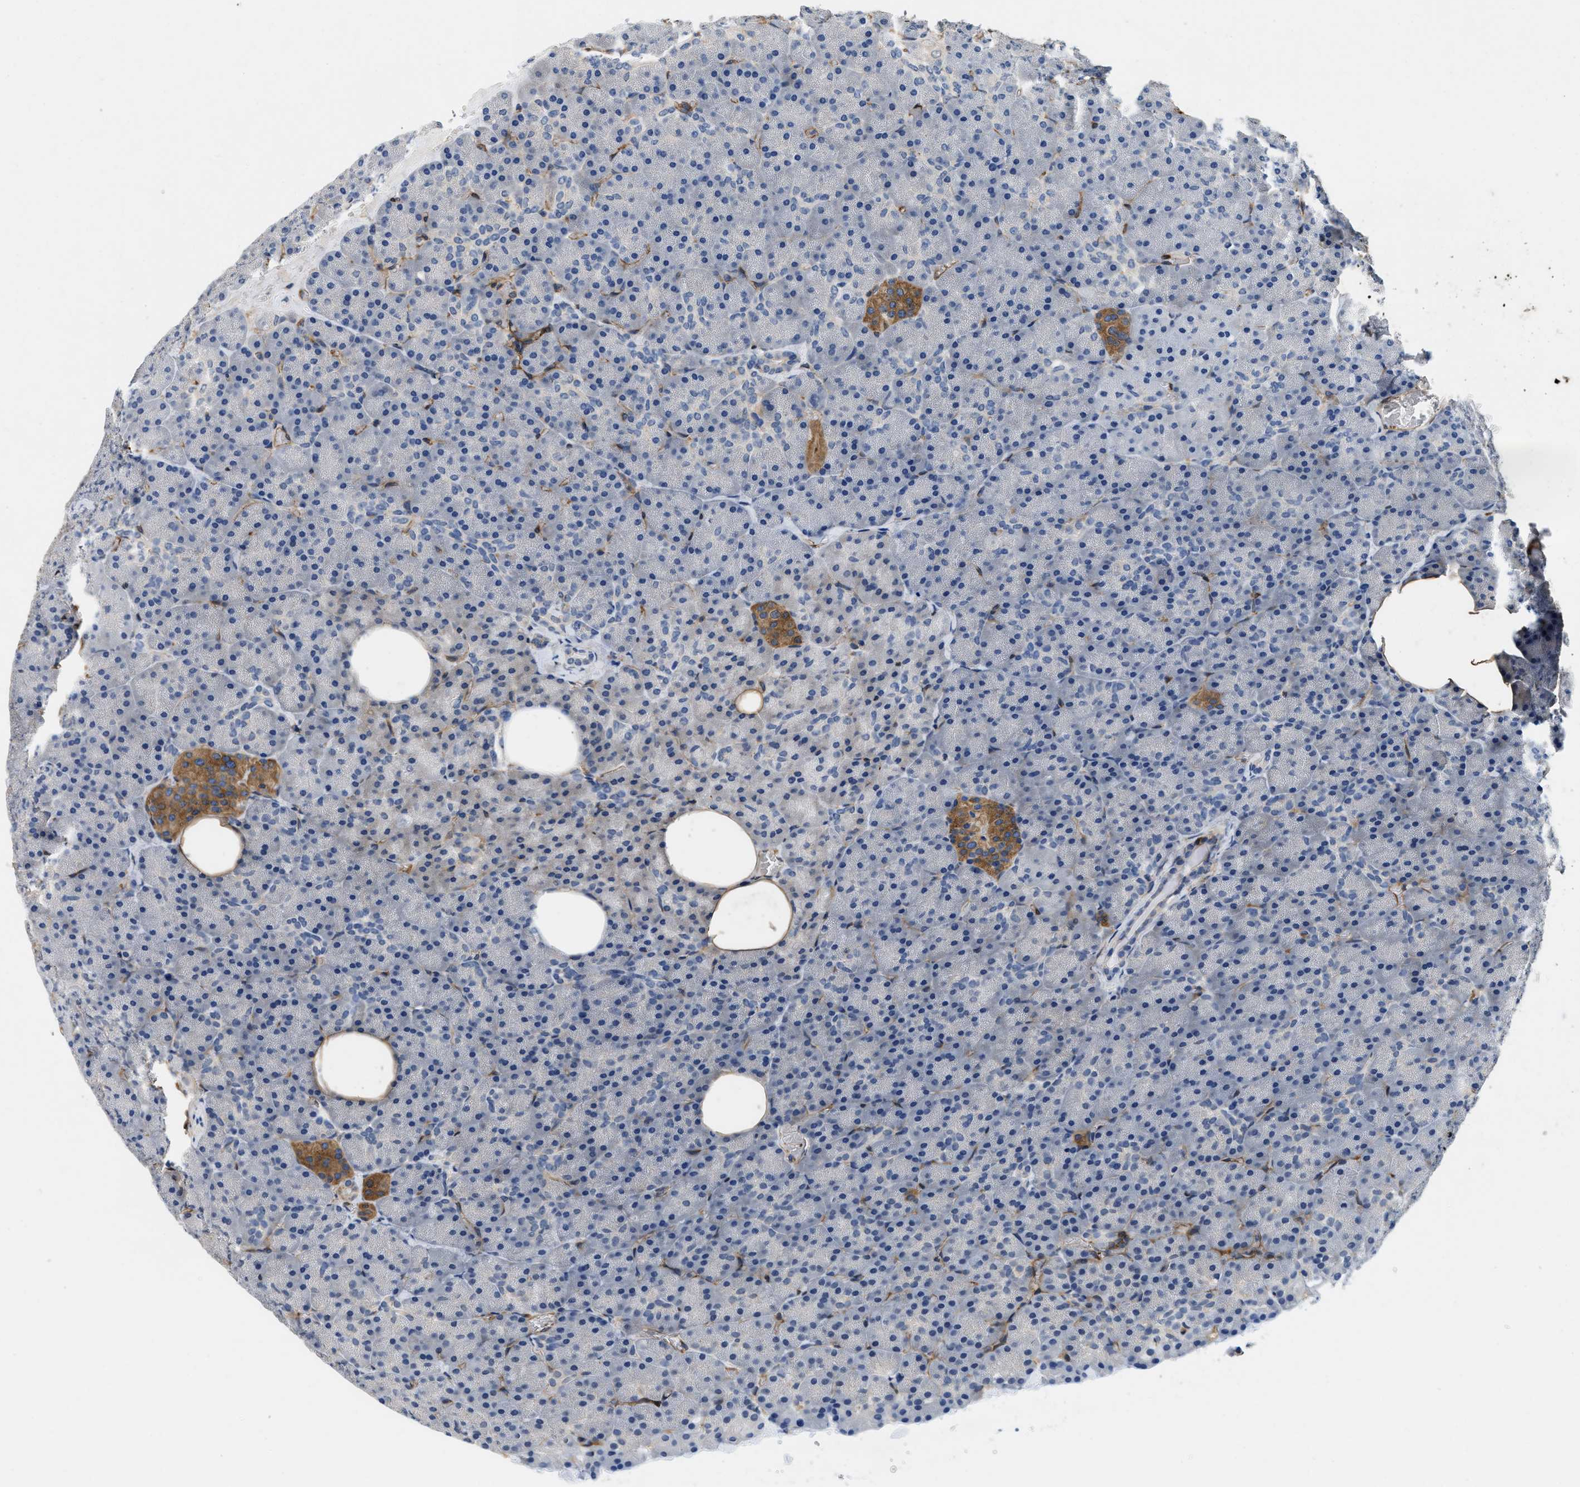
{"staining": {"intensity": "negative", "quantity": "none", "location": "none"}, "tissue": "pancreas", "cell_type": "Exocrine glandular cells", "image_type": "normal", "snomed": [{"axis": "morphology", "description": "Normal tissue, NOS"}, {"axis": "topography", "description": "Pancreas"}], "caption": "Exocrine glandular cells show no significant positivity in normal pancreas.", "gene": "RAPH1", "patient": {"sex": "female", "age": 35}}